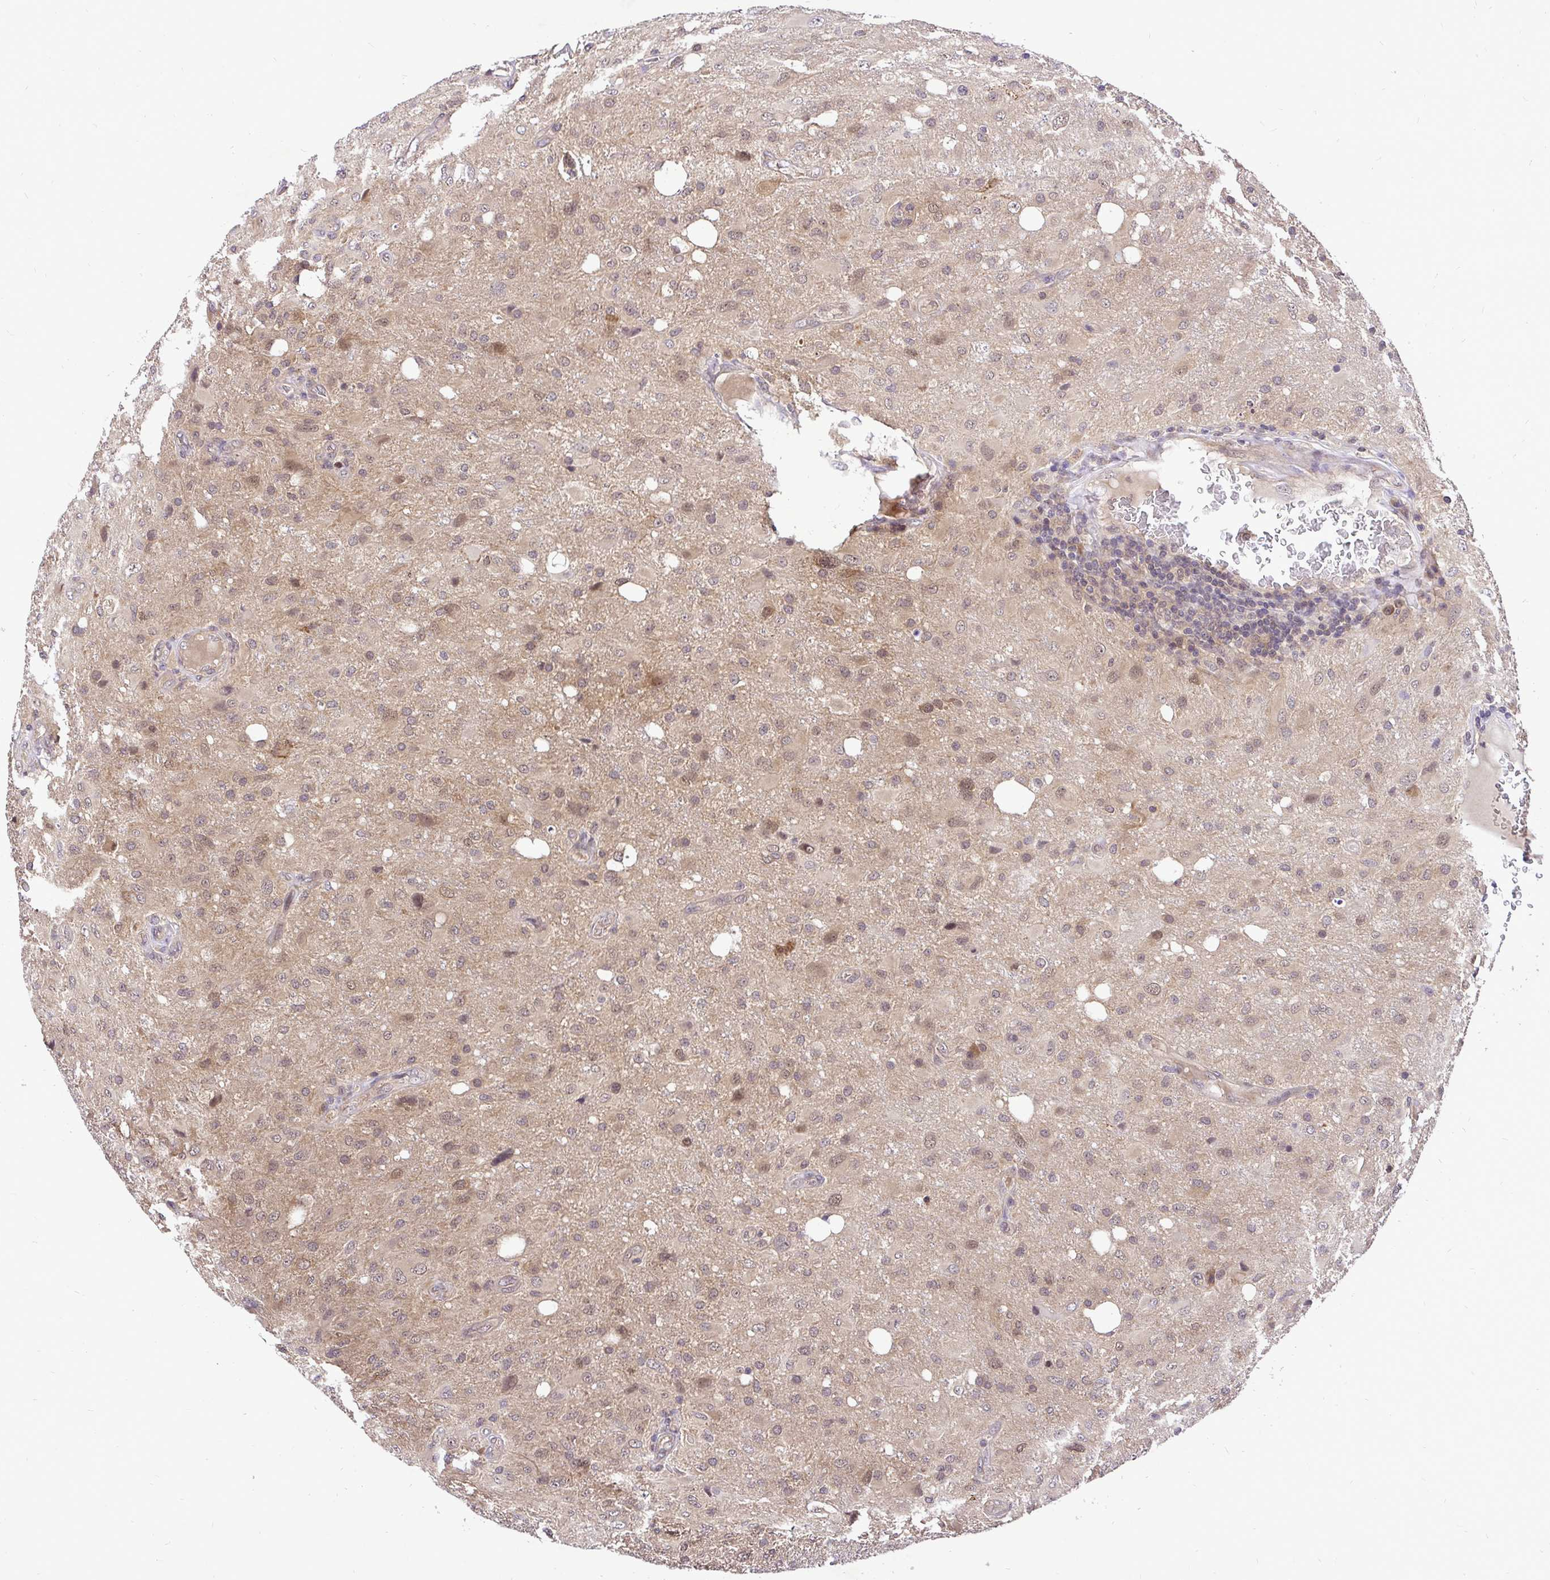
{"staining": {"intensity": "weak", "quantity": "25%-75%", "location": "cytoplasmic/membranous,nuclear"}, "tissue": "glioma", "cell_type": "Tumor cells", "image_type": "cancer", "snomed": [{"axis": "morphology", "description": "Glioma, malignant, High grade"}, {"axis": "topography", "description": "Brain"}], "caption": "IHC (DAB) staining of human malignant glioma (high-grade) demonstrates weak cytoplasmic/membranous and nuclear protein expression in about 25%-75% of tumor cells.", "gene": "UBE2M", "patient": {"sex": "male", "age": 53}}